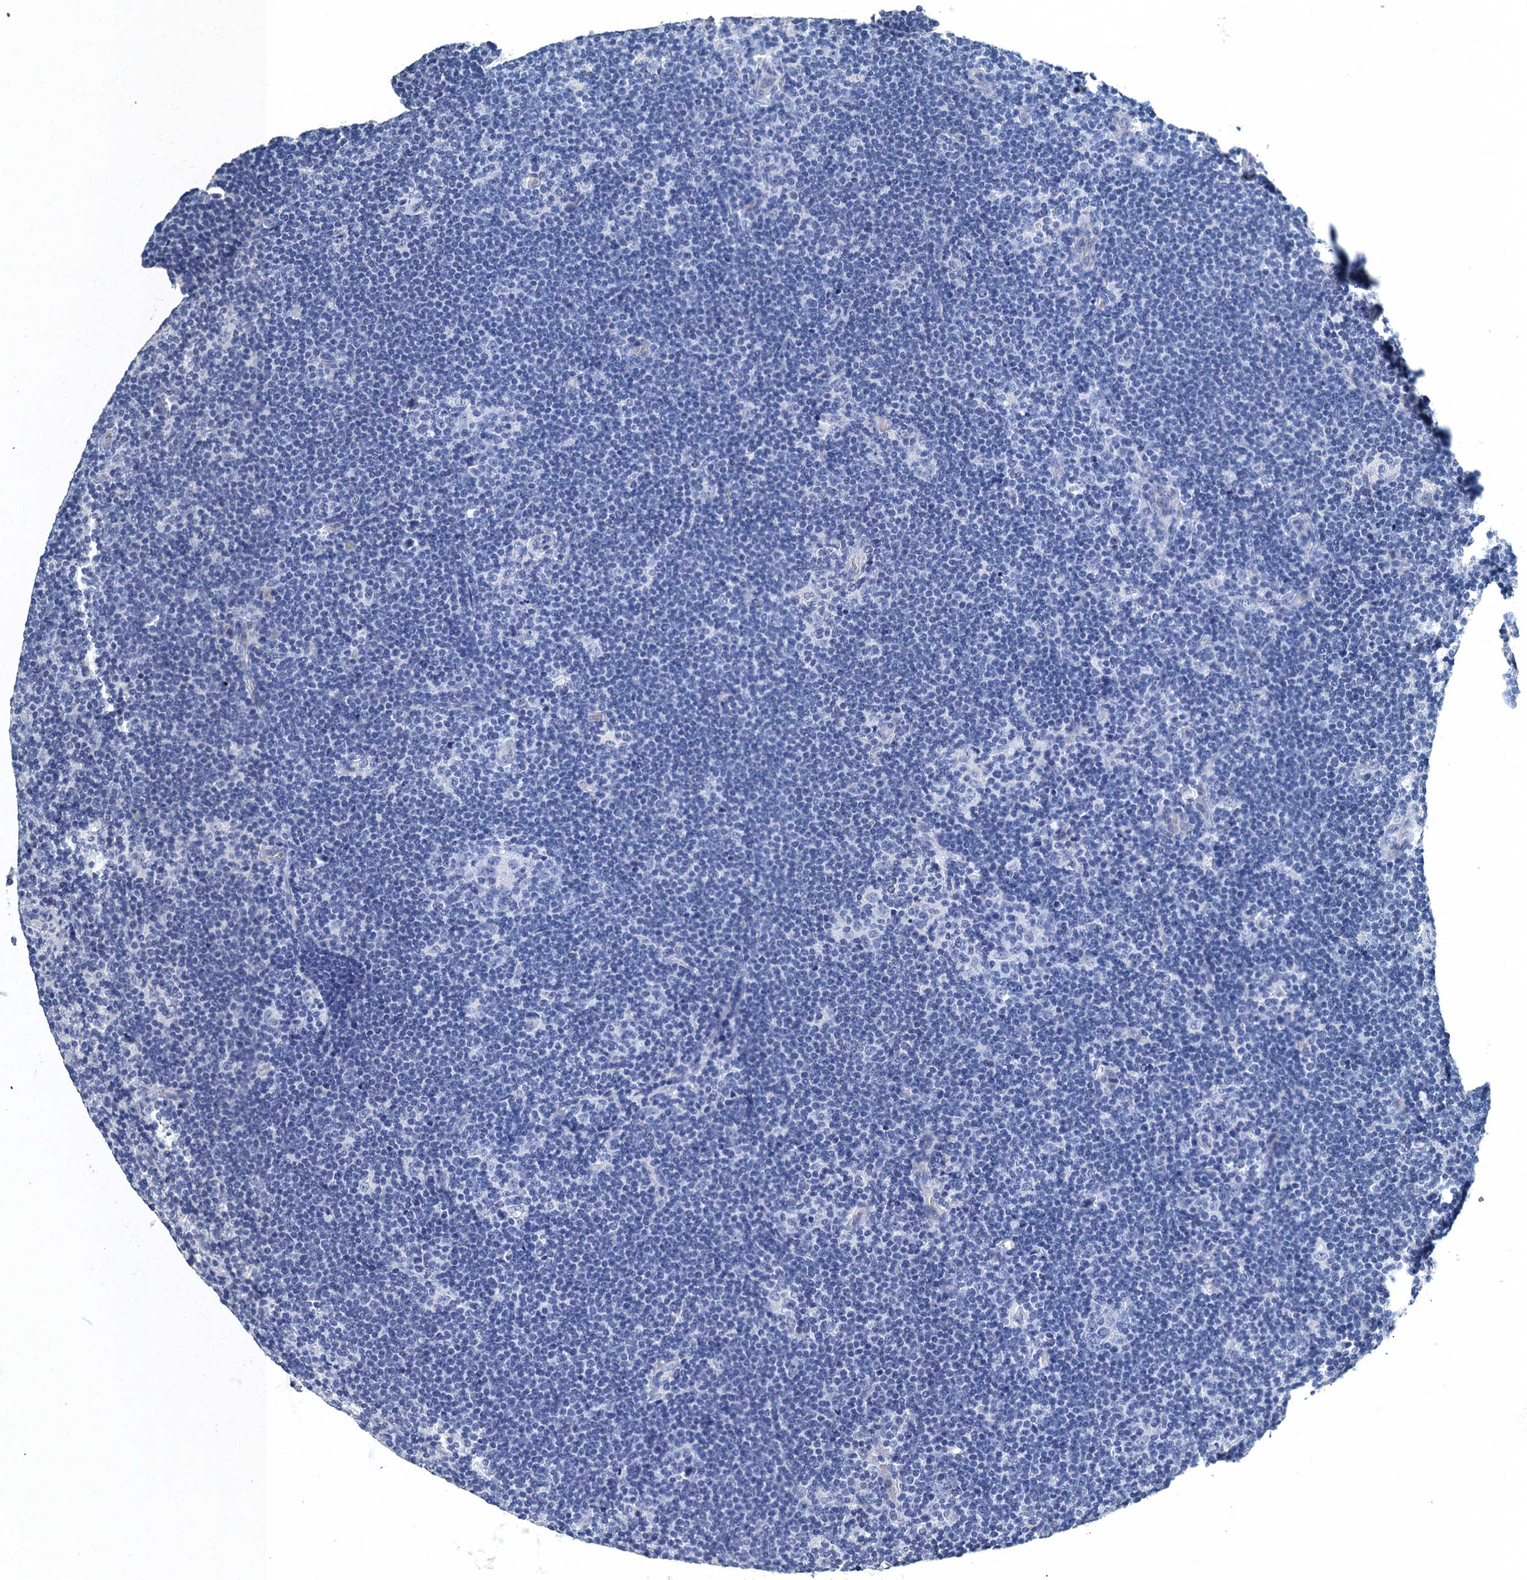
{"staining": {"intensity": "negative", "quantity": "none", "location": "none"}, "tissue": "lymphoma", "cell_type": "Tumor cells", "image_type": "cancer", "snomed": [{"axis": "morphology", "description": "Hodgkin's disease, NOS"}, {"axis": "topography", "description": "Lymph node"}], "caption": "Immunohistochemical staining of lymphoma demonstrates no significant positivity in tumor cells.", "gene": "GADL1", "patient": {"sex": "female", "age": 57}}